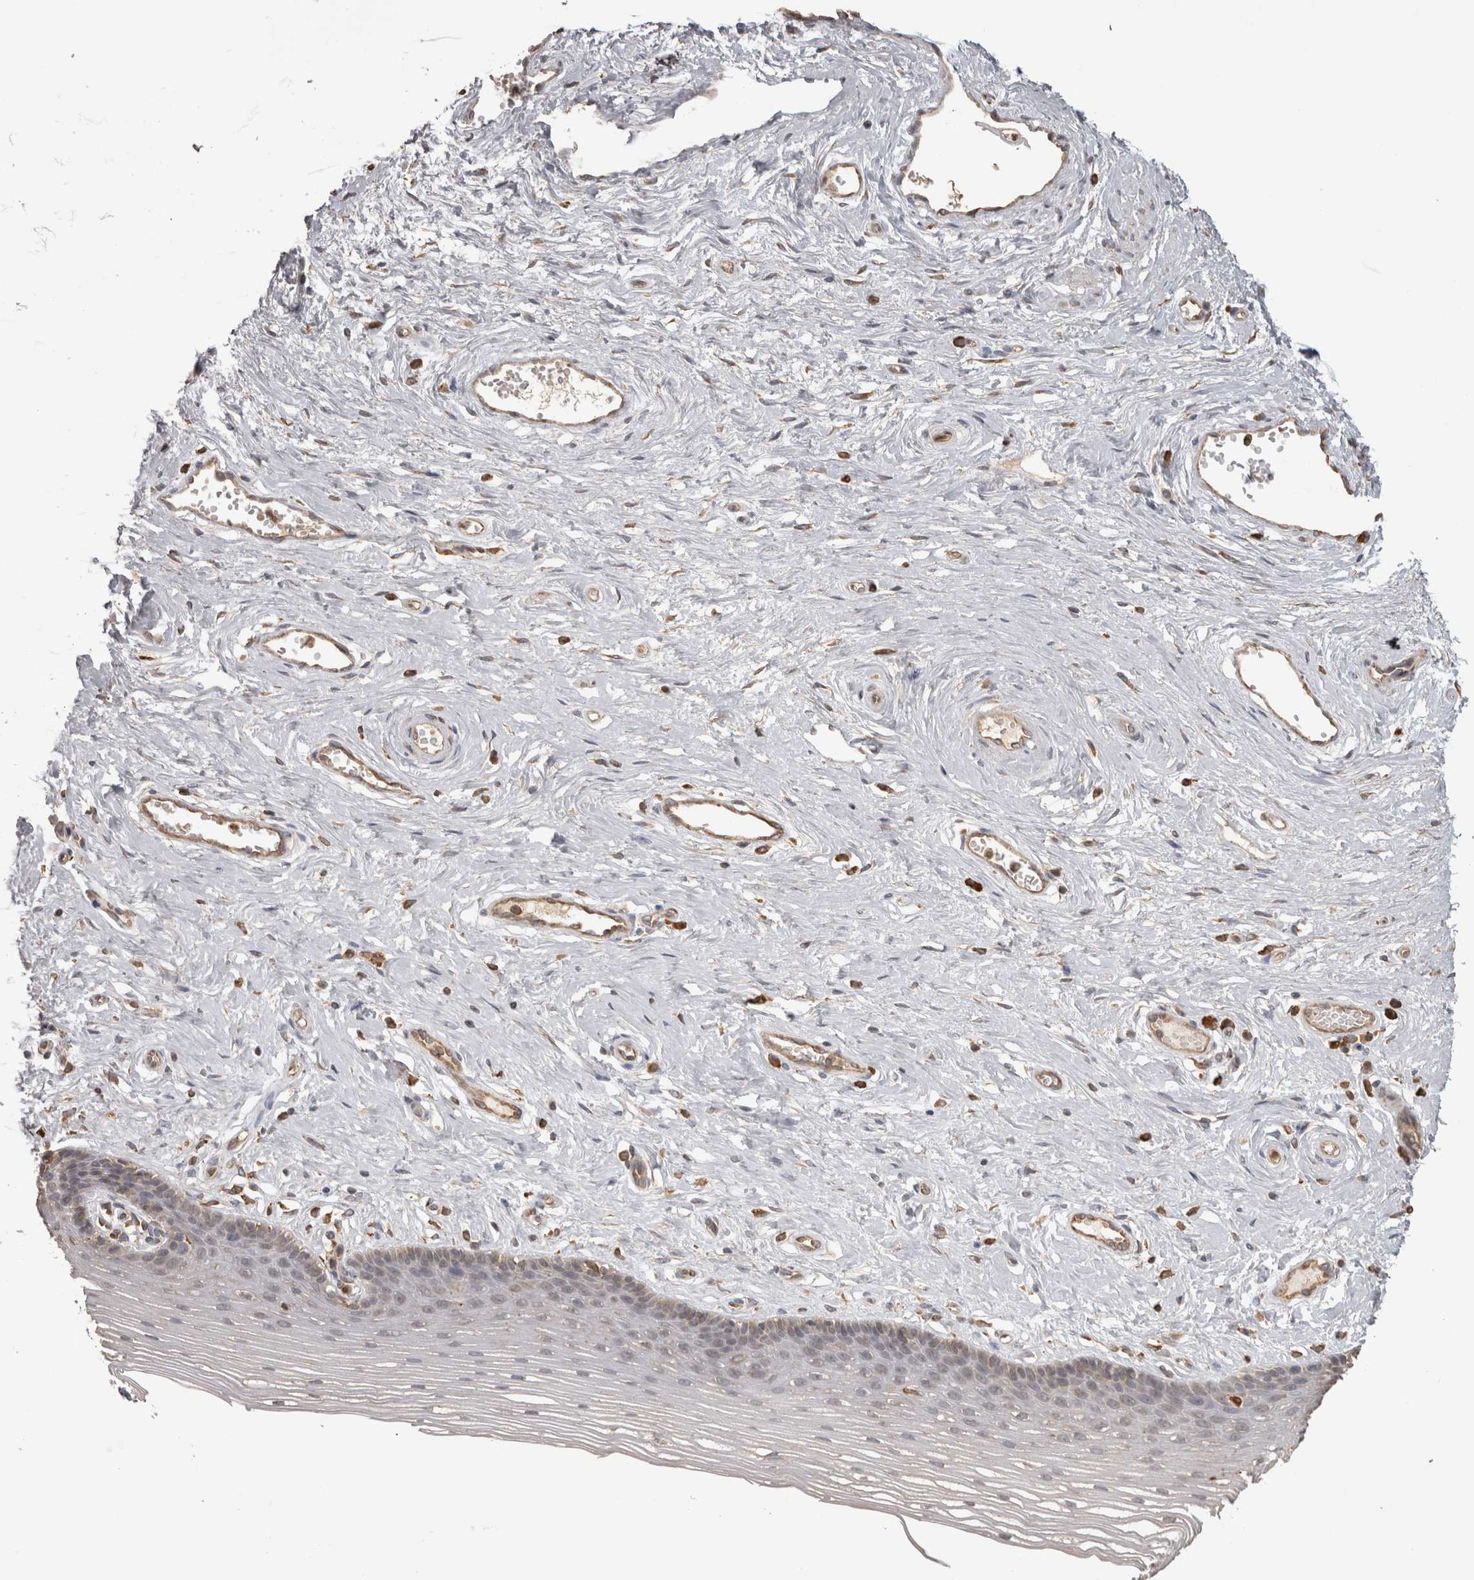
{"staining": {"intensity": "weak", "quantity": "<25%", "location": "cytoplasmic/membranous"}, "tissue": "vagina", "cell_type": "Squamous epithelial cells", "image_type": "normal", "snomed": [{"axis": "morphology", "description": "Normal tissue, NOS"}, {"axis": "topography", "description": "Vagina"}], "caption": "Normal vagina was stained to show a protein in brown. There is no significant staining in squamous epithelial cells.", "gene": "PON2", "patient": {"sex": "female", "age": 46}}